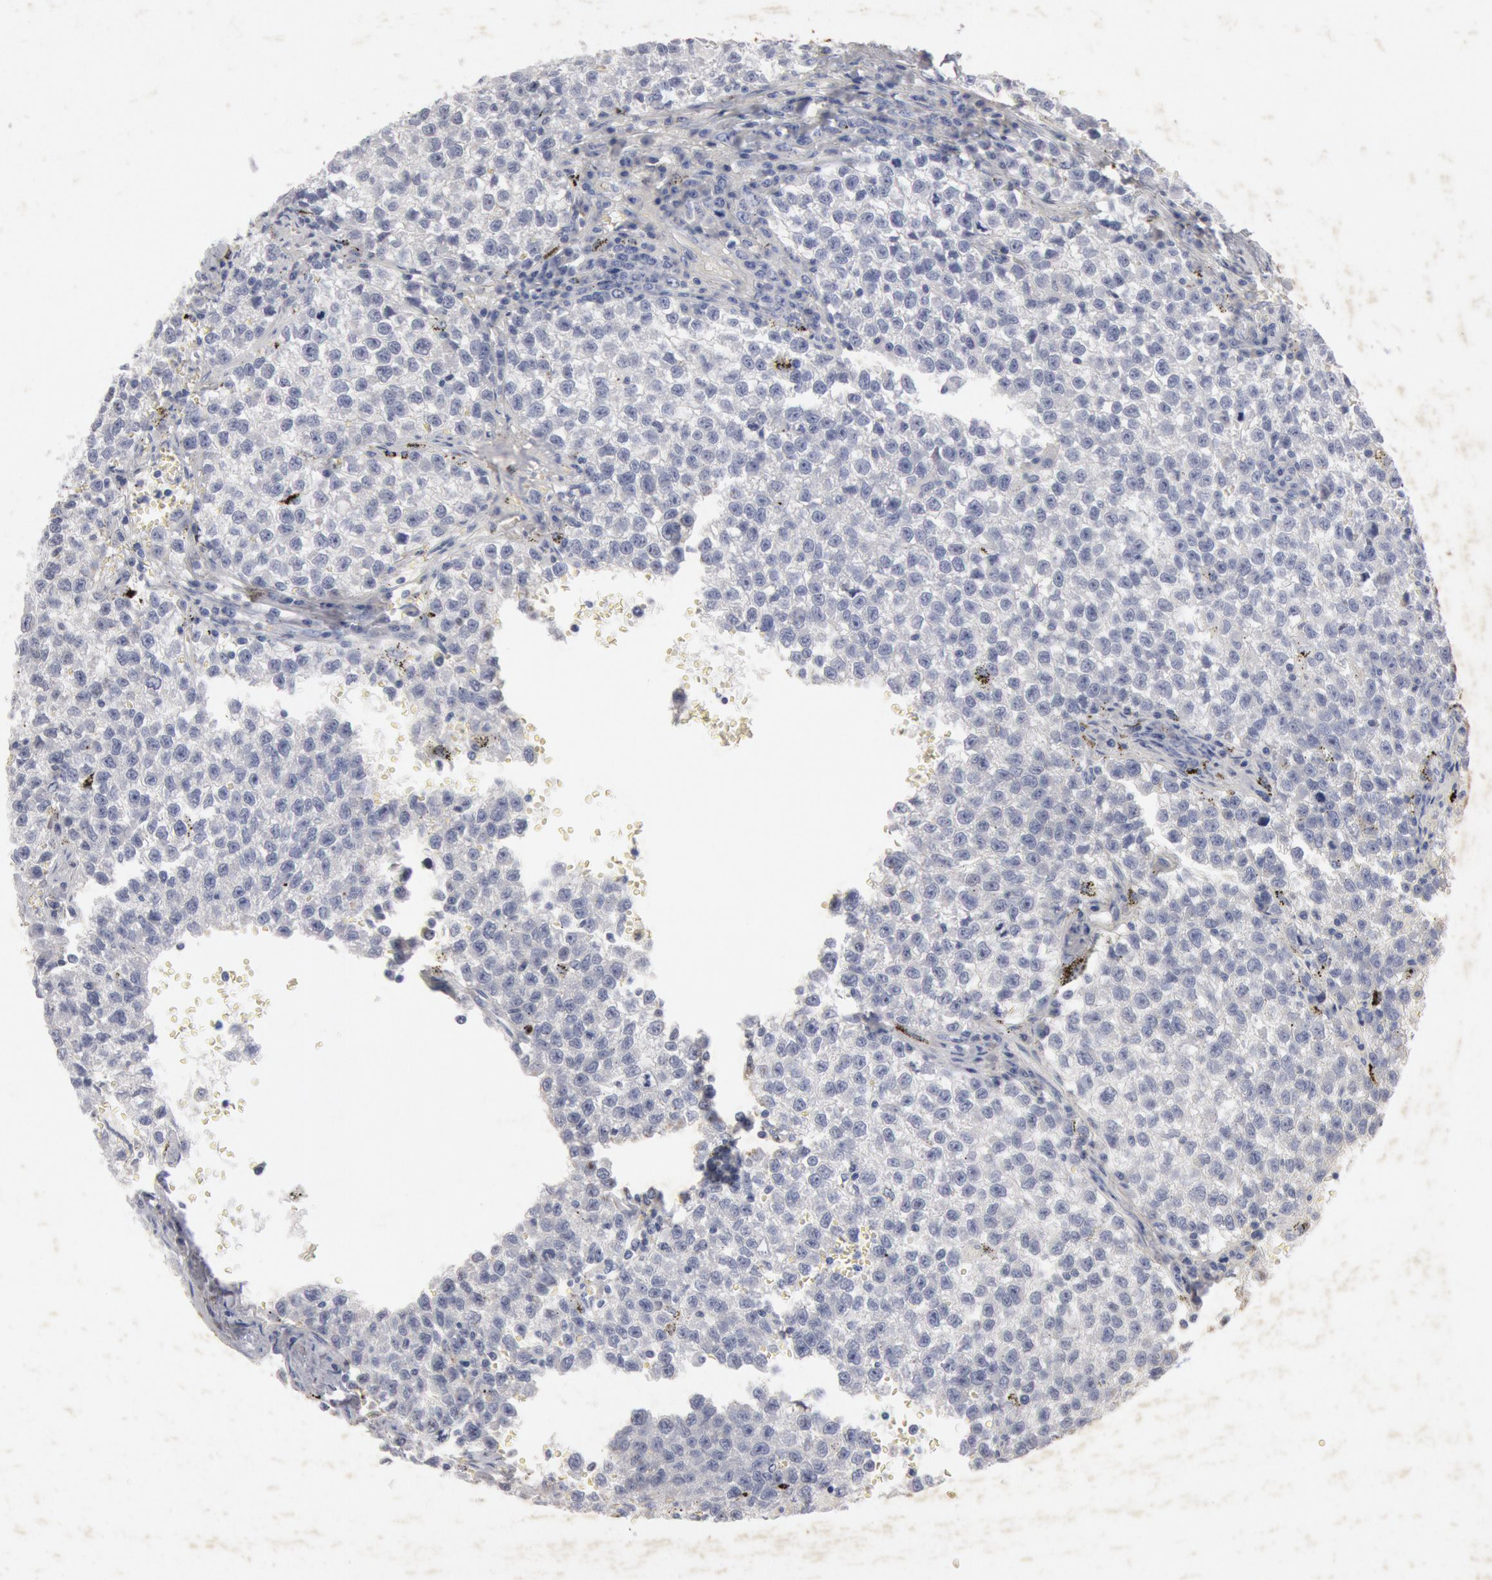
{"staining": {"intensity": "negative", "quantity": "none", "location": "none"}, "tissue": "testis cancer", "cell_type": "Tumor cells", "image_type": "cancer", "snomed": [{"axis": "morphology", "description": "Seminoma, NOS"}, {"axis": "topography", "description": "Testis"}], "caption": "An IHC micrograph of testis cancer is shown. There is no staining in tumor cells of testis cancer.", "gene": "FOXA2", "patient": {"sex": "male", "age": 35}}